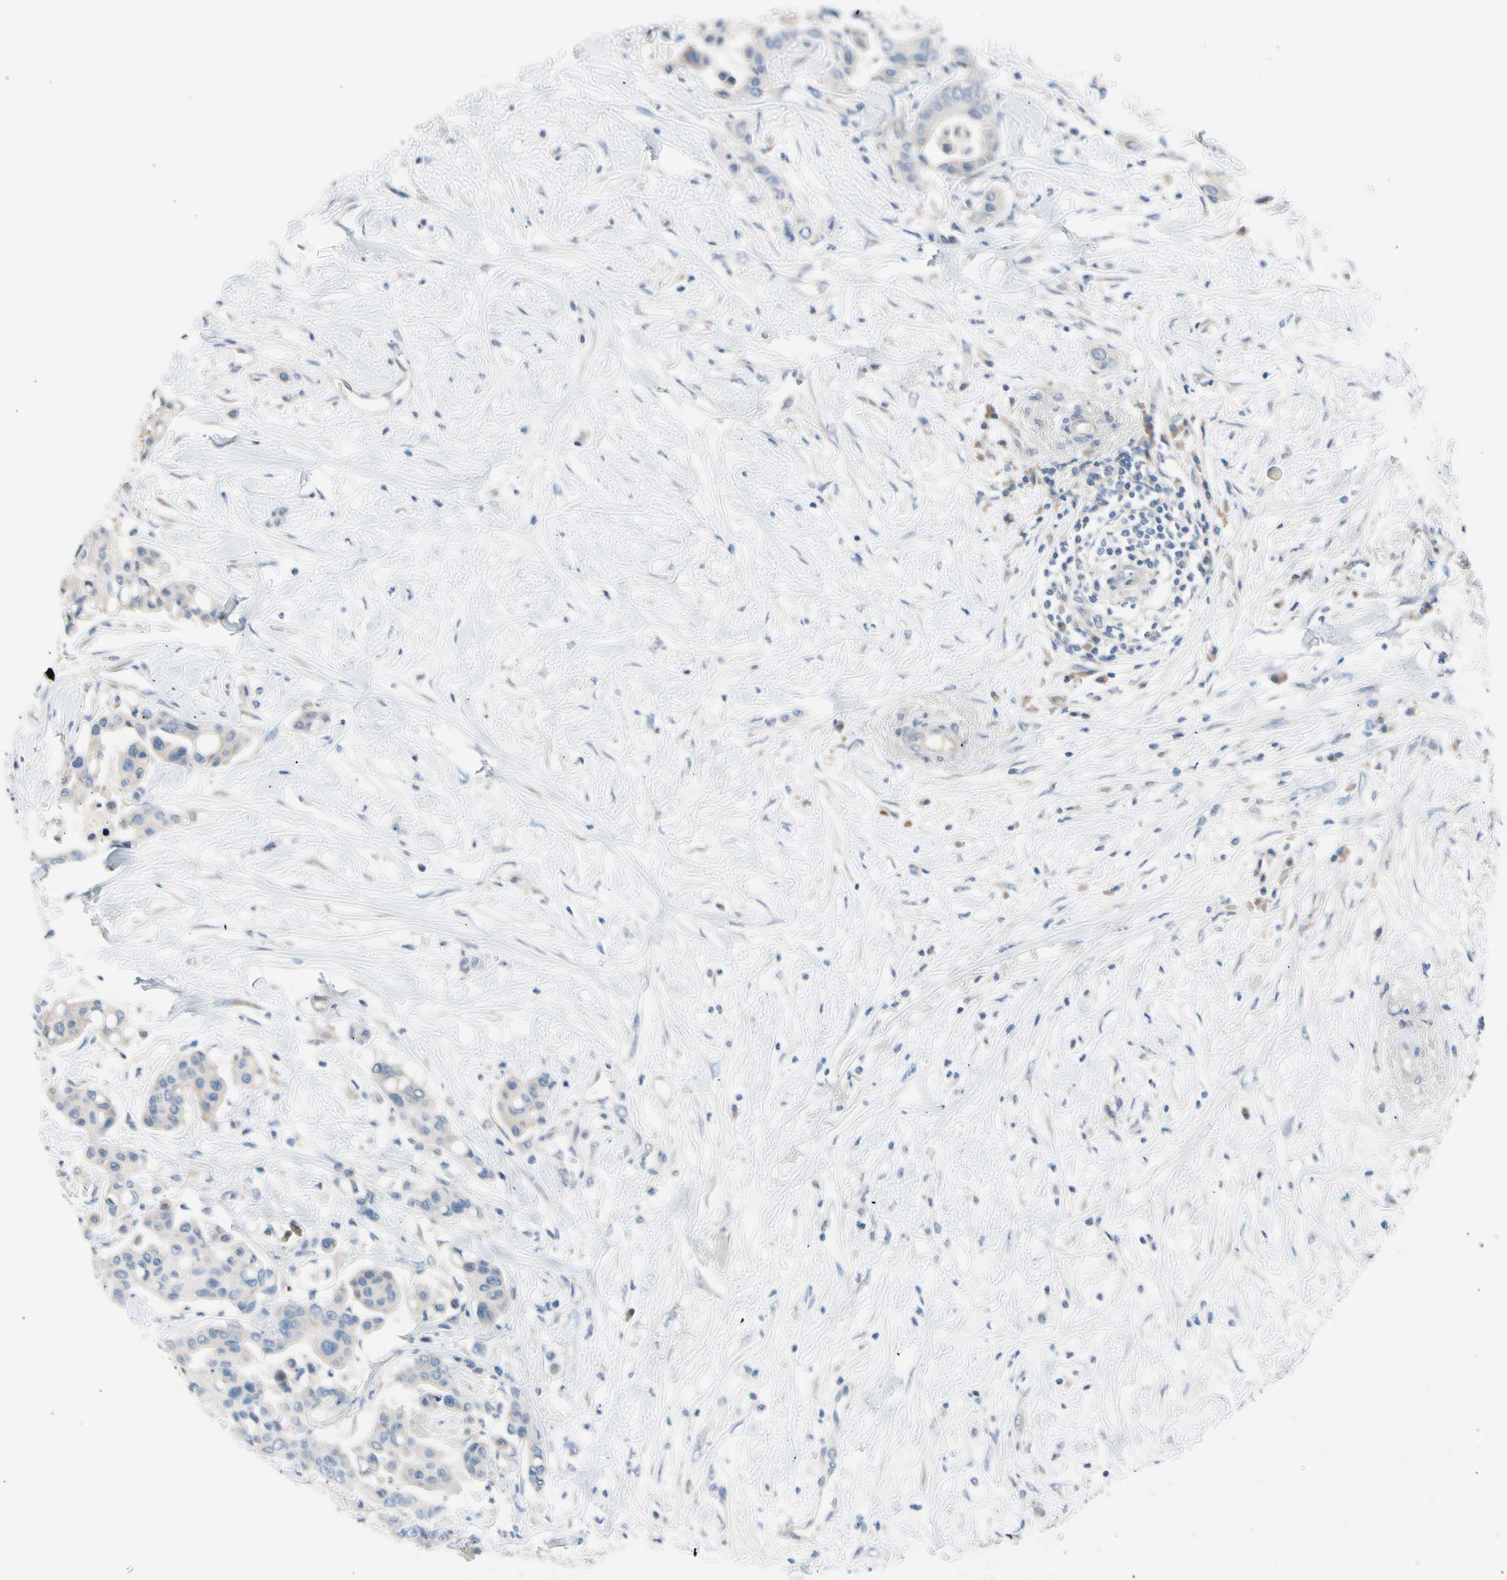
{"staining": {"intensity": "negative", "quantity": "none", "location": "none"}, "tissue": "colorectal cancer", "cell_type": "Tumor cells", "image_type": "cancer", "snomed": [{"axis": "morphology", "description": "Normal tissue, NOS"}, {"axis": "morphology", "description": "Adenocarcinoma, NOS"}, {"axis": "topography", "description": "Colon"}], "caption": "A histopathology image of human colorectal adenocarcinoma is negative for staining in tumor cells.", "gene": "CASQ1", "patient": {"sex": "male", "age": 82}}